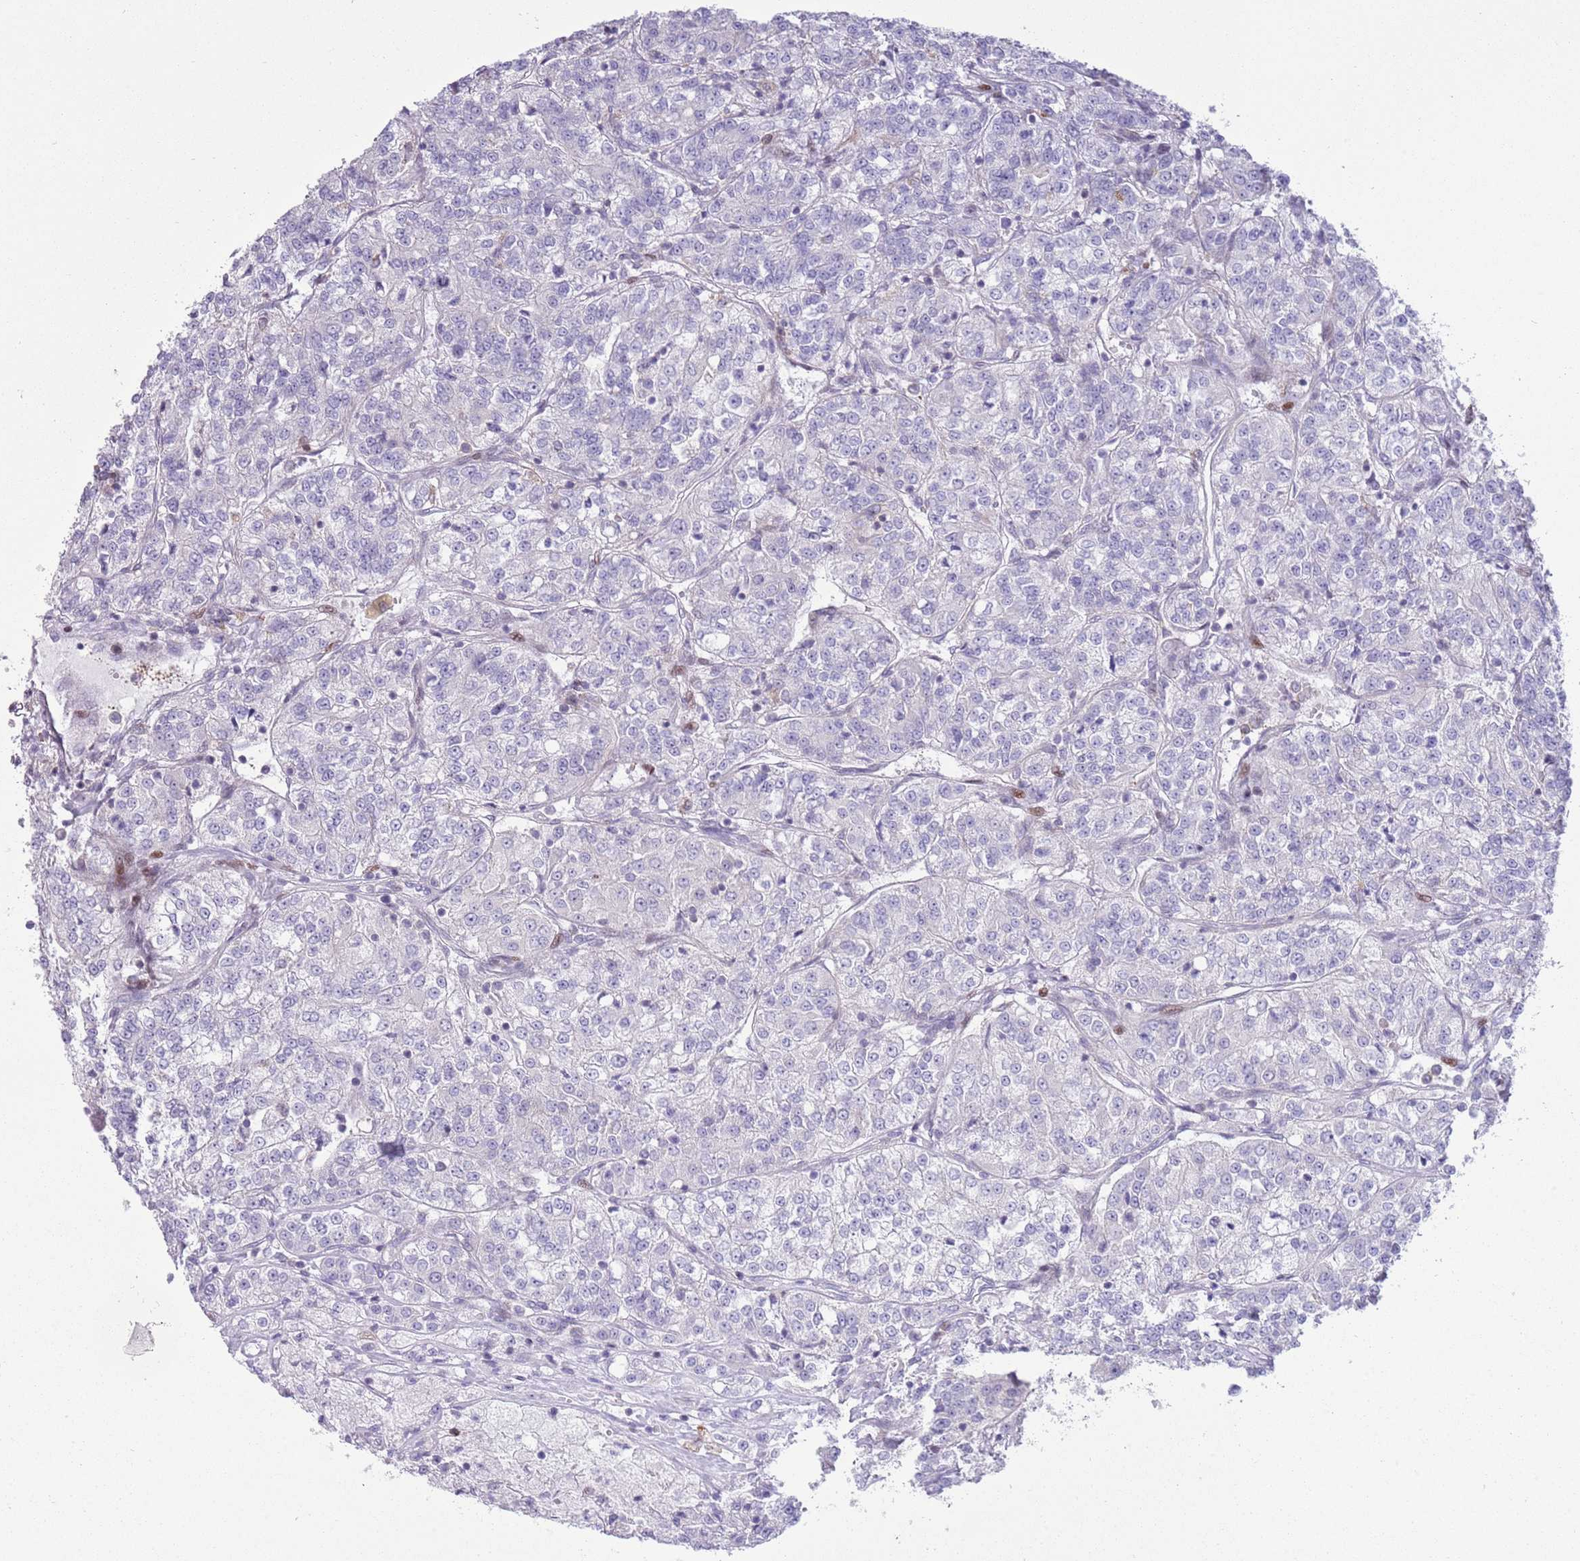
{"staining": {"intensity": "negative", "quantity": "none", "location": "none"}, "tissue": "renal cancer", "cell_type": "Tumor cells", "image_type": "cancer", "snomed": [{"axis": "morphology", "description": "Adenocarcinoma, NOS"}, {"axis": "topography", "description": "Kidney"}], "caption": "Human renal cancer (adenocarcinoma) stained for a protein using IHC demonstrates no expression in tumor cells.", "gene": "ANO8", "patient": {"sex": "female", "age": 63}}